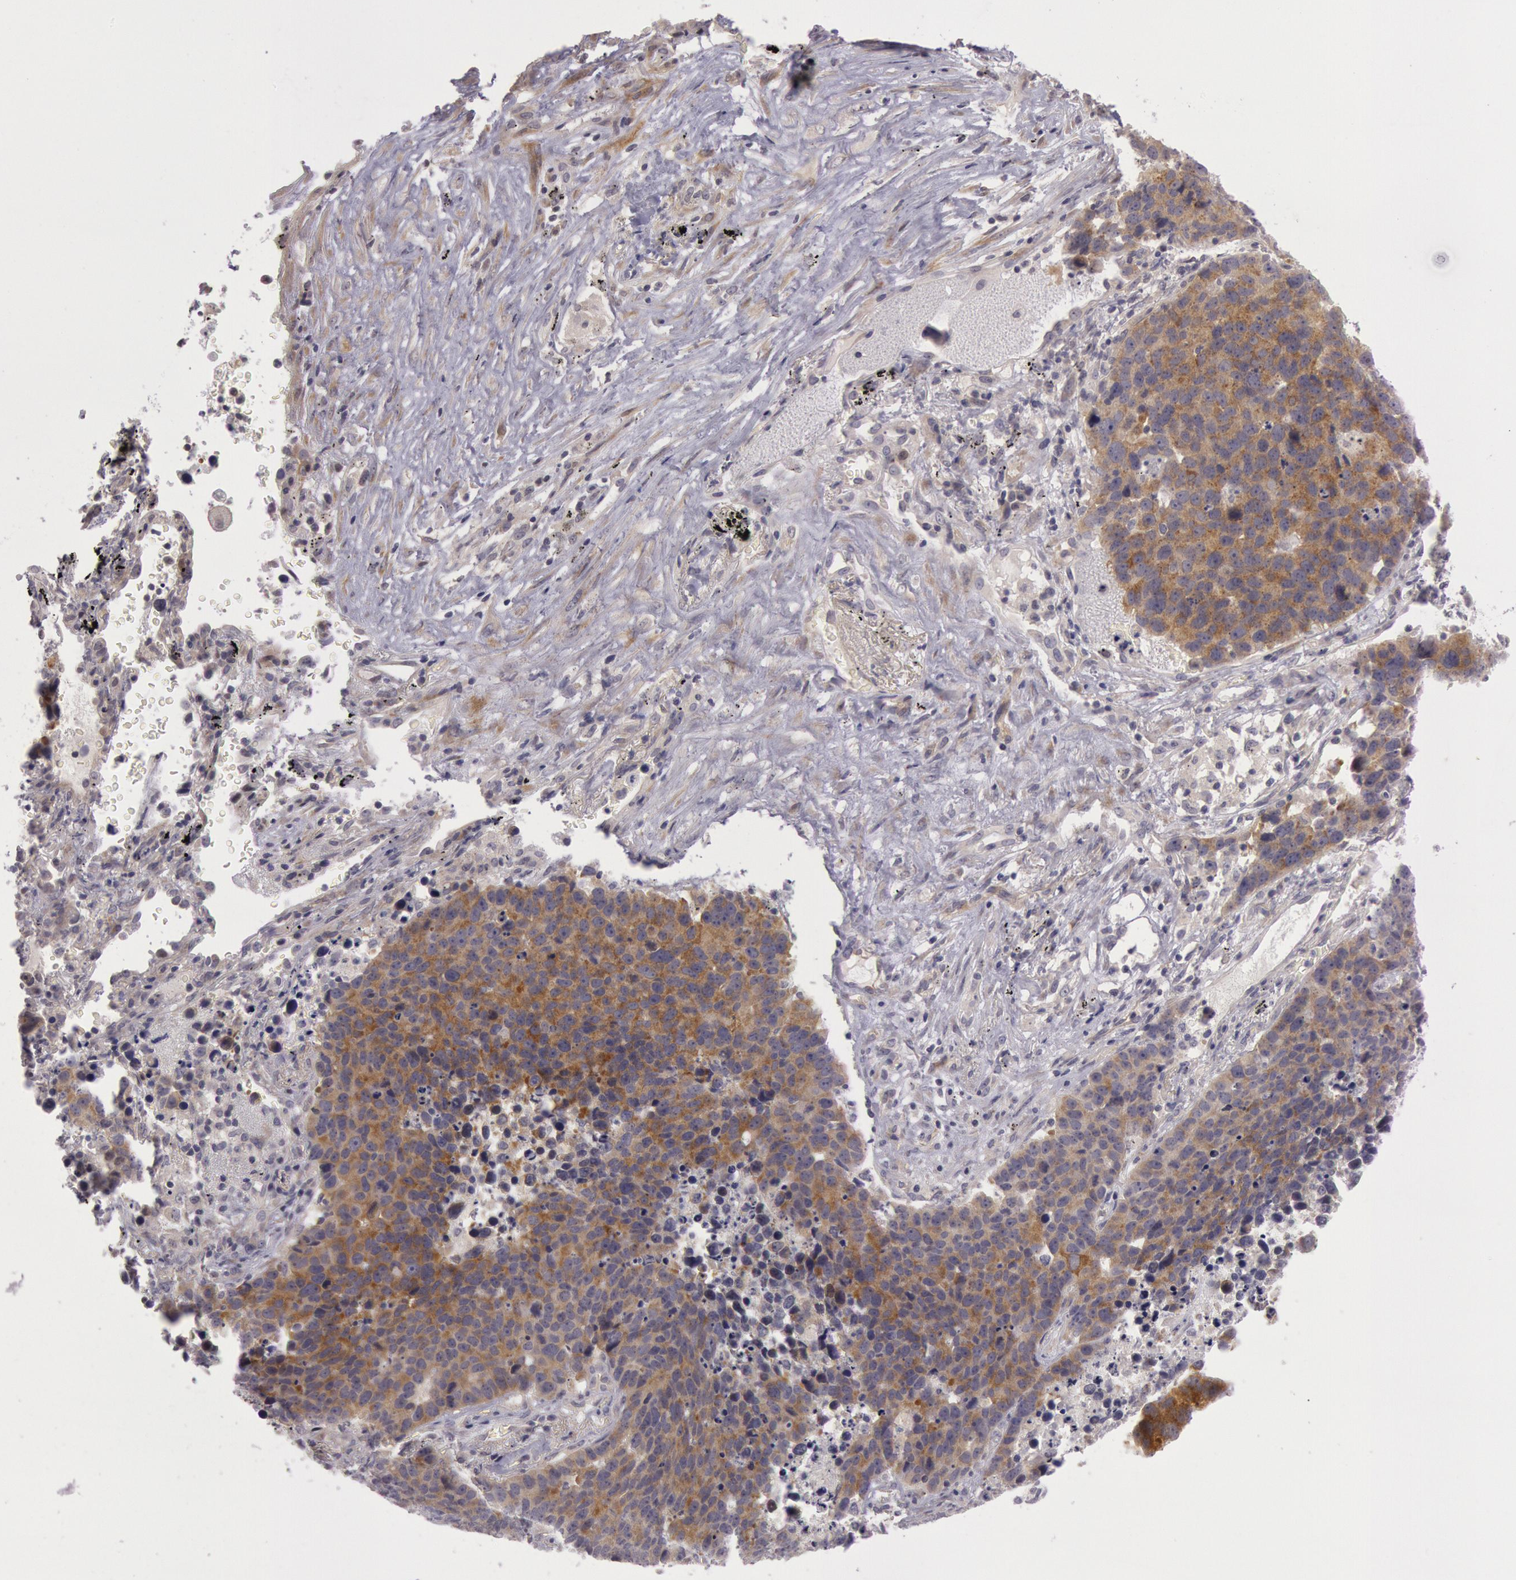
{"staining": {"intensity": "strong", "quantity": ">75%", "location": "cytoplasmic/membranous"}, "tissue": "lung cancer", "cell_type": "Tumor cells", "image_type": "cancer", "snomed": [{"axis": "morphology", "description": "Carcinoid, malignant, NOS"}, {"axis": "topography", "description": "Lung"}], "caption": "The micrograph displays staining of lung cancer (malignant carcinoid), revealing strong cytoplasmic/membranous protein expression (brown color) within tumor cells. Nuclei are stained in blue.", "gene": "TRIB2", "patient": {"sex": "male", "age": 60}}